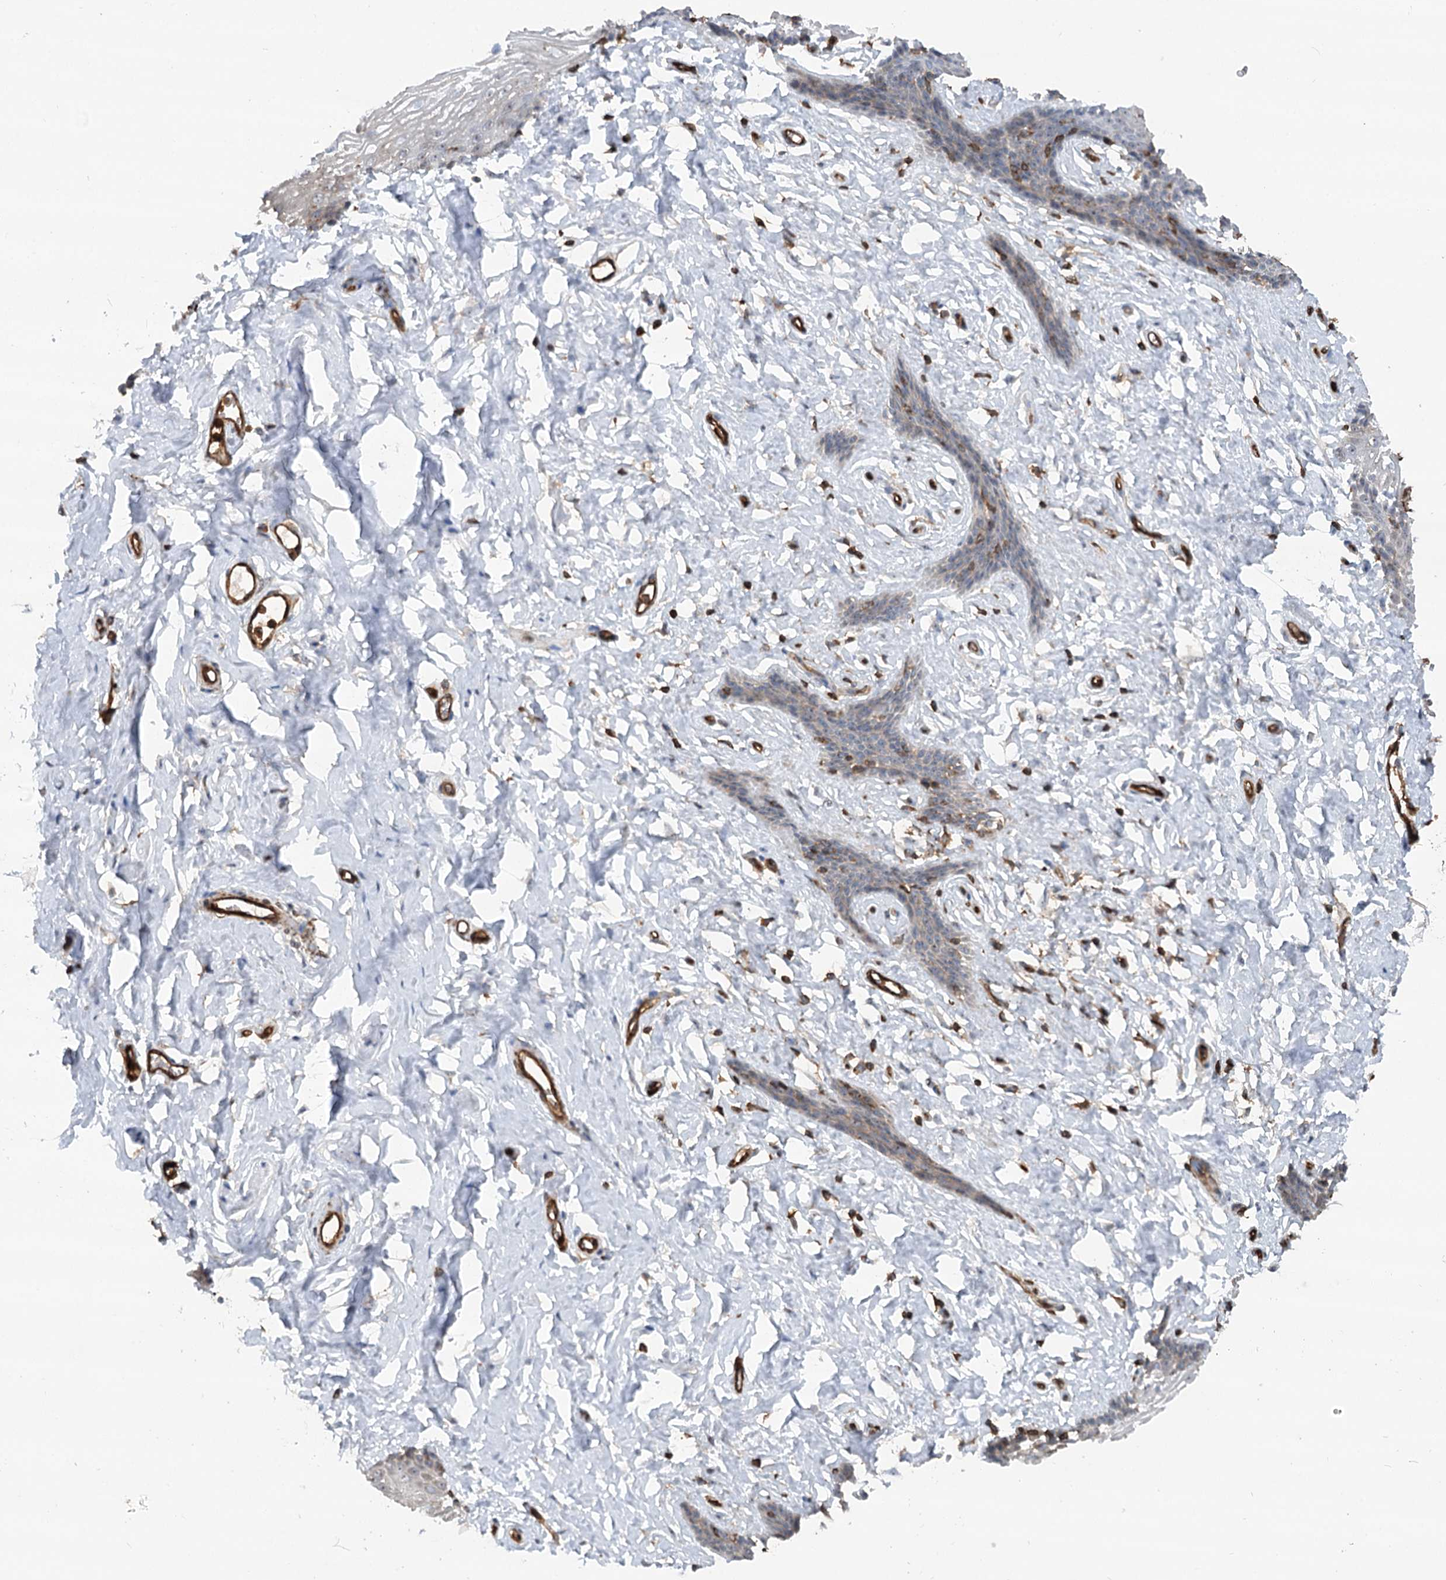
{"staining": {"intensity": "negative", "quantity": "none", "location": "none"}, "tissue": "vagina", "cell_type": "Squamous epithelial cells", "image_type": "normal", "snomed": [{"axis": "morphology", "description": "Normal tissue, NOS"}, {"axis": "topography", "description": "Vagina"}, {"axis": "topography", "description": "Cervix"}], "caption": "High power microscopy photomicrograph of an immunohistochemistry histopathology image of unremarkable vagina, revealing no significant positivity in squamous epithelial cells. The staining was performed using DAB (3,3'-diaminobenzidine) to visualize the protein expression in brown, while the nuclei were stained in blue with hematoxylin (Magnification: 20x).", "gene": "WDR36", "patient": {"sex": "female", "age": 40}}